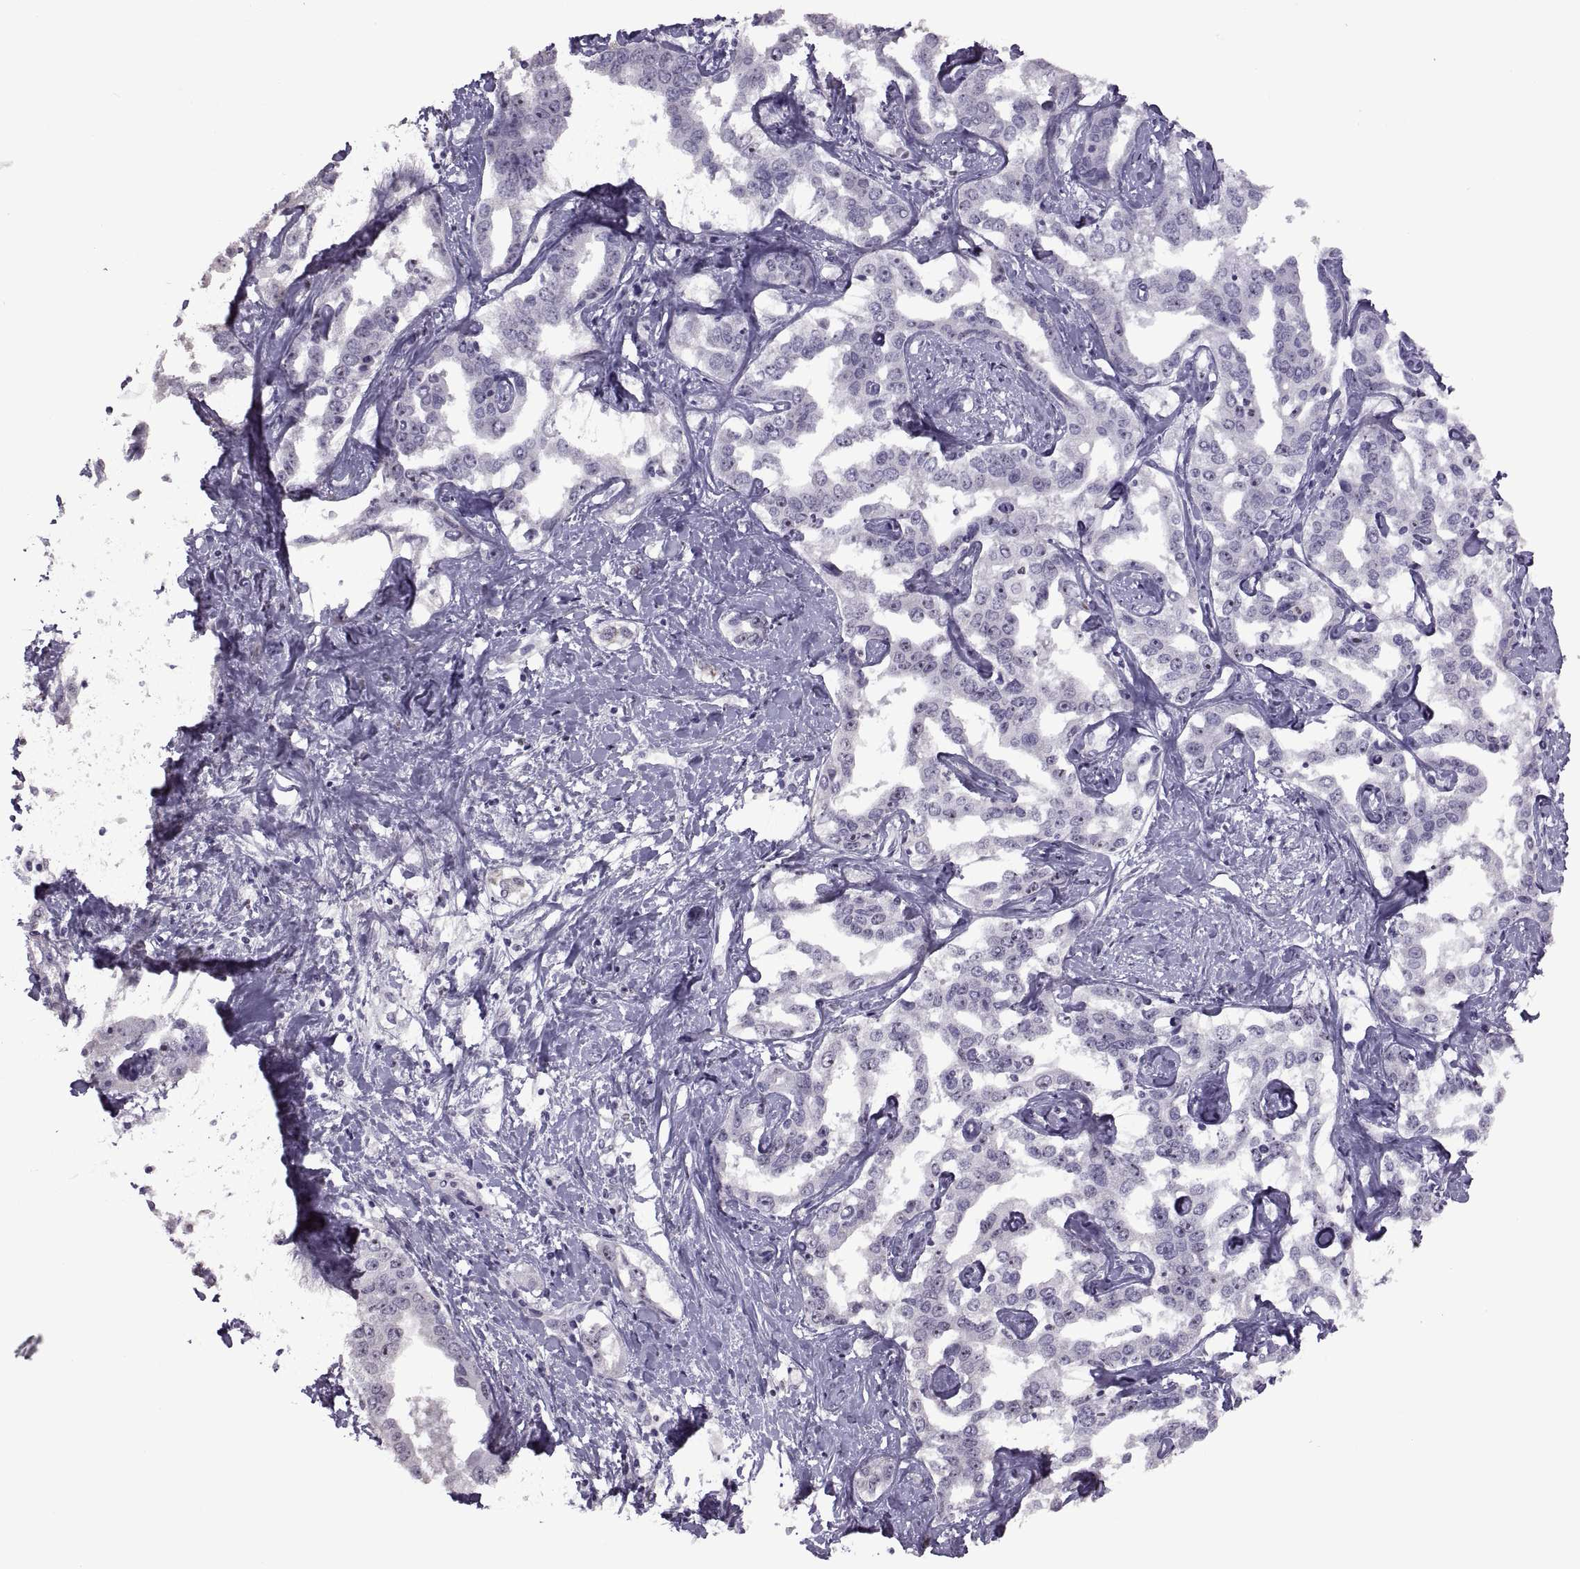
{"staining": {"intensity": "negative", "quantity": "none", "location": "none"}, "tissue": "liver cancer", "cell_type": "Tumor cells", "image_type": "cancer", "snomed": [{"axis": "morphology", "description": "Cholangiocarcinoma"}, {"axis": "topography", "description": "Liver"}], "caption": "A high-resolution micrograph shows immunohistochemistry (IHC) staining of cholangiocarcinoma (liver), which reveals no significant staining in tumor cells.", "gene": "ASIC2", "patient": {"sex": "male", "age": 59}}